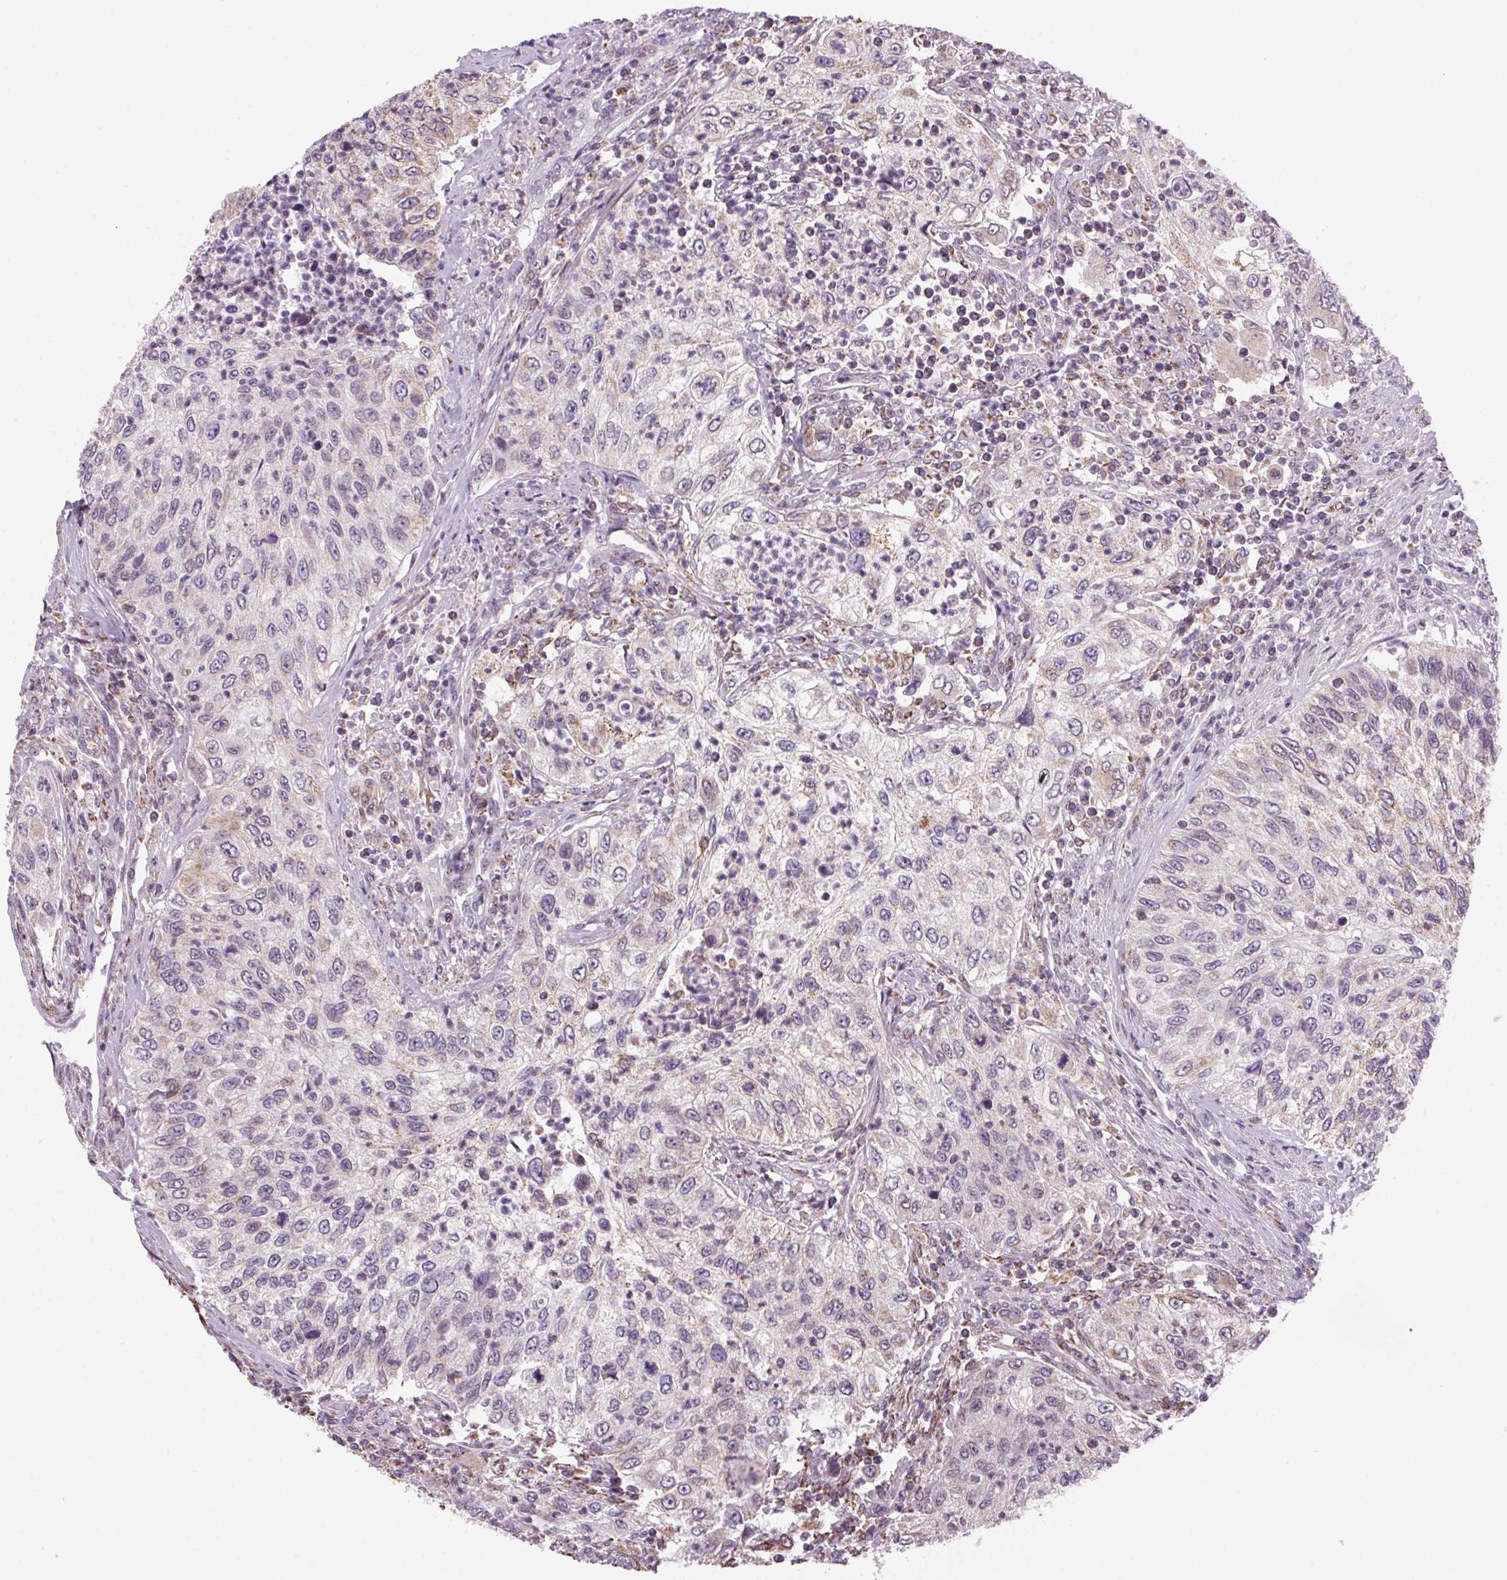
{"staining": {"intensity": "negative", "quantity": "none", "location": "none"}, "tissue": "urothelial cancer", "cell_type": "Tumor cells", "image_type": "cancer", "snomed": [{"axis": "morphology", "description": "Urothelial carcinoma, High grade"}, {"axis": "topography", "description": "Urinary bladder"}], "caption": "Urothelial cancer stained for a protein using IHC displays no expression tumor cells.", "gene": "AKR1E2", "patient": {"sex": "female", "age": 60}}